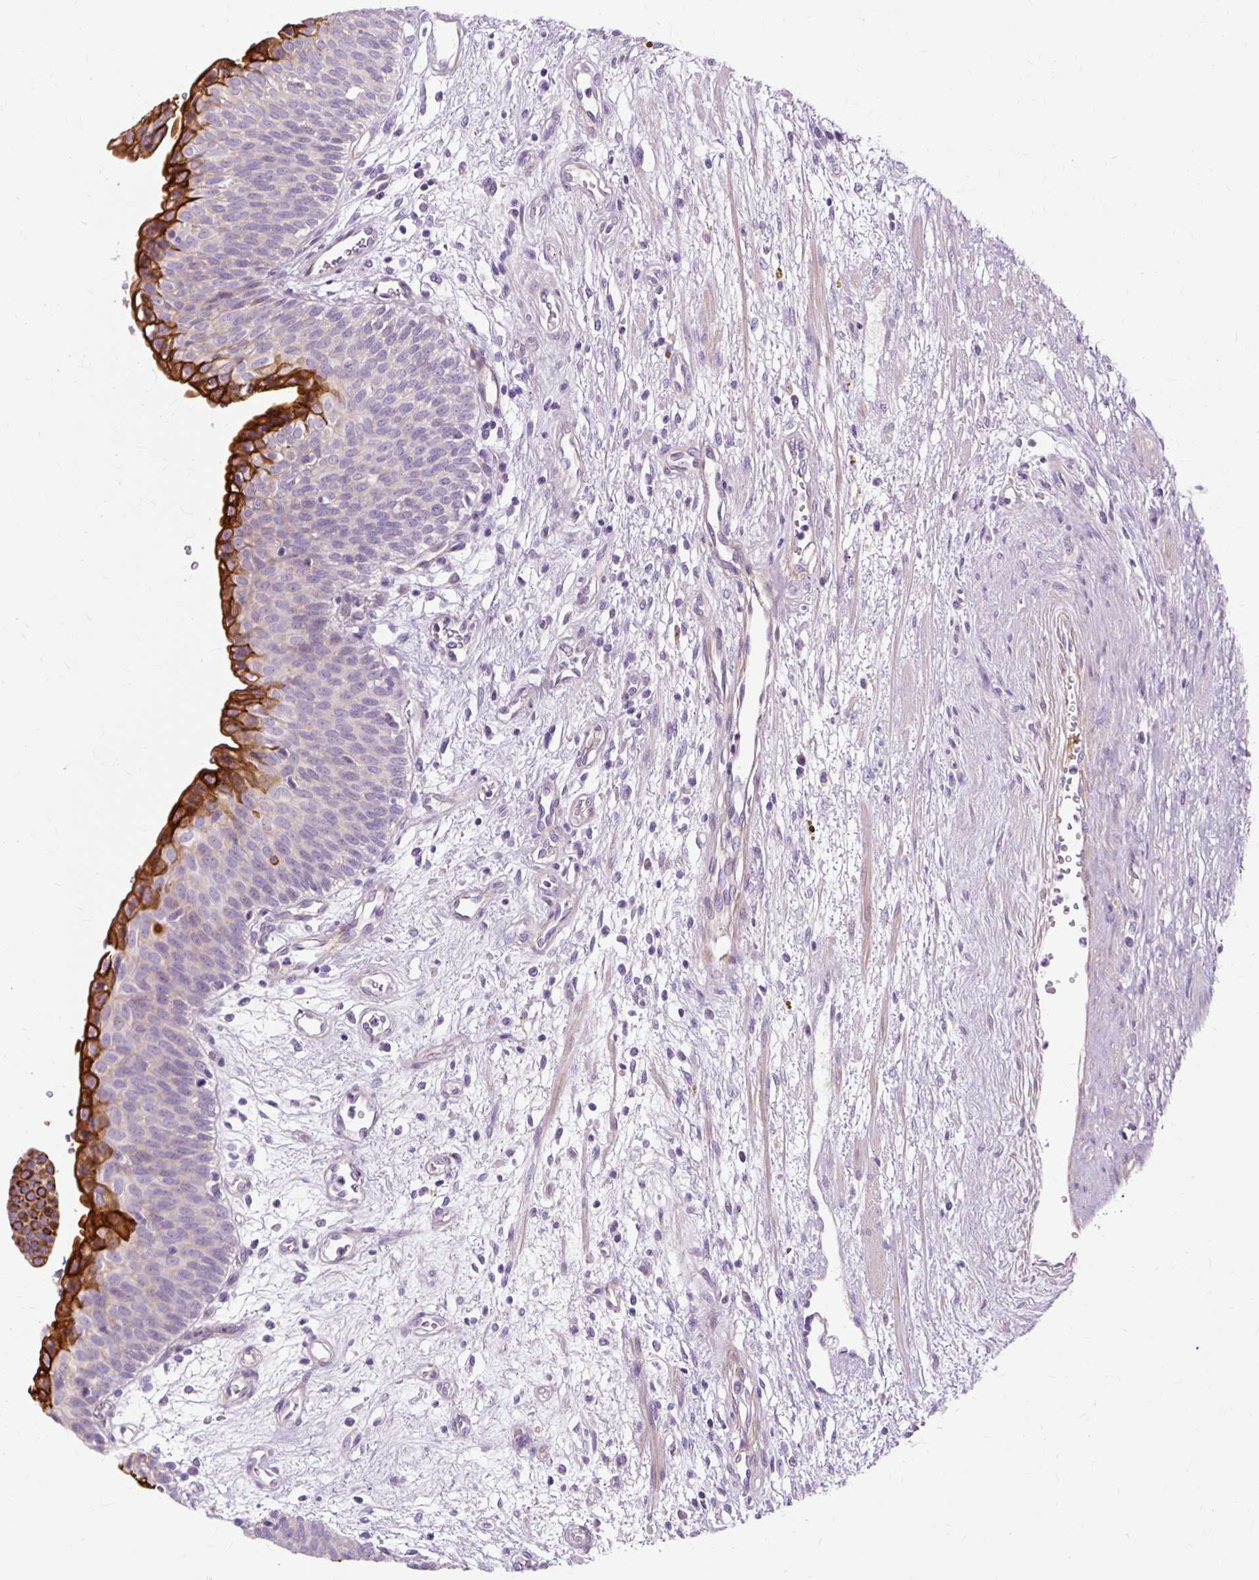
{"staining": {"intensity": "strong", "quantity": "<25%", "location": "cytoplasmic/membranous"}, "tissue": "urinary bladder", "cell_type": "Urothelial cells", "image_type": "normal", "snomed": [{"axis": "morphology", "description": "Normal tissue, NOS"}, {"axis": "topography", "description": "Urinary bladder"}], "caption": "An image of human urinary bladder stained for a protein shows strong cytoplasmic/membranous brown staining in urothelial cells.", "gene": "DCTN4", "patient": {"sex": "male", "age": 55}}